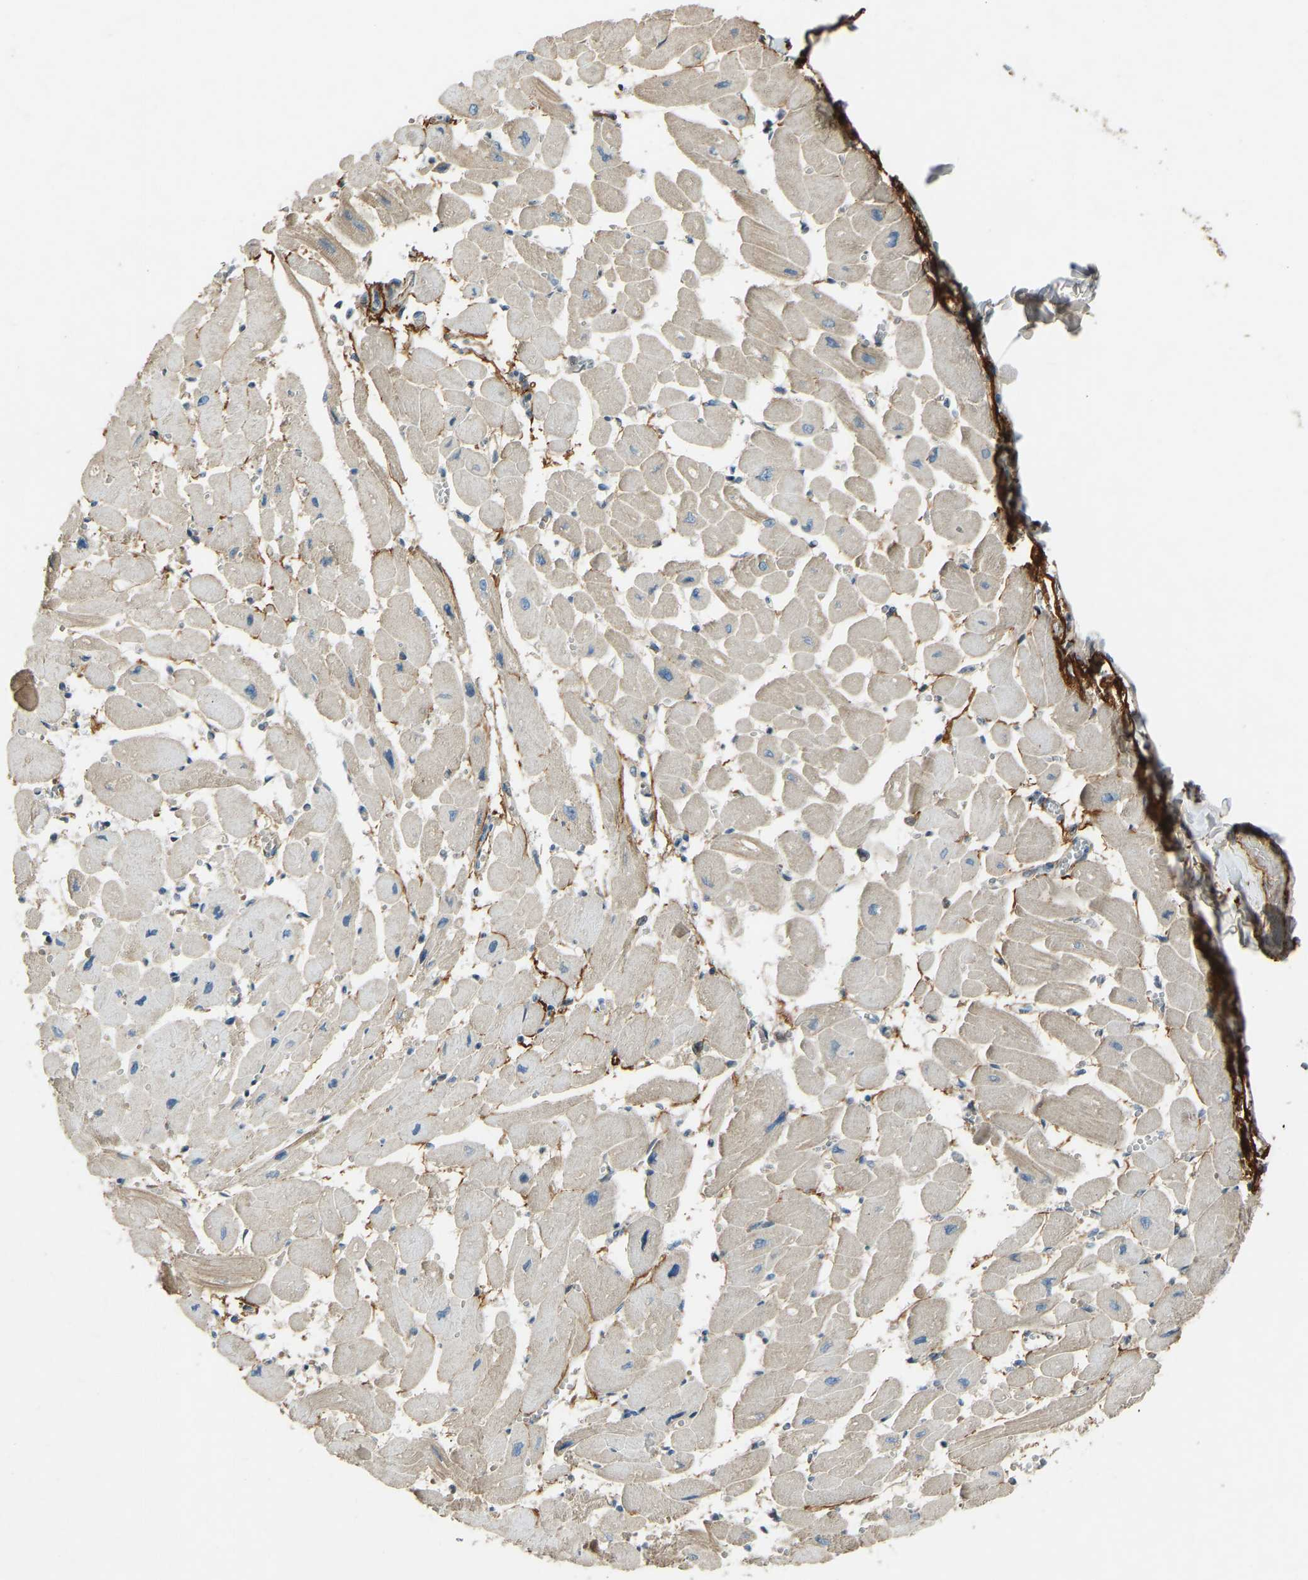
{"staining": {"intensity": "weak", "quantity": "25%-75%", "location": "cytoplasmic/membranous"}, "tissue": "heart muscle", "cell_type": "Cardiomyocytes", "image_type": "normal", "snomed": [{"axis": "morphology", "description": "Normal tissue, NOS"}, {"axis": "topography", "description": "Heart"}], "caption": "The image demonstrates a brown stain indicating the presence of a protein in the cytoplasmic/membranous of cardiomyocytes in heart muscle.", "gene": "FBLN2", "patient": {"sex": "female", "age": 54}}